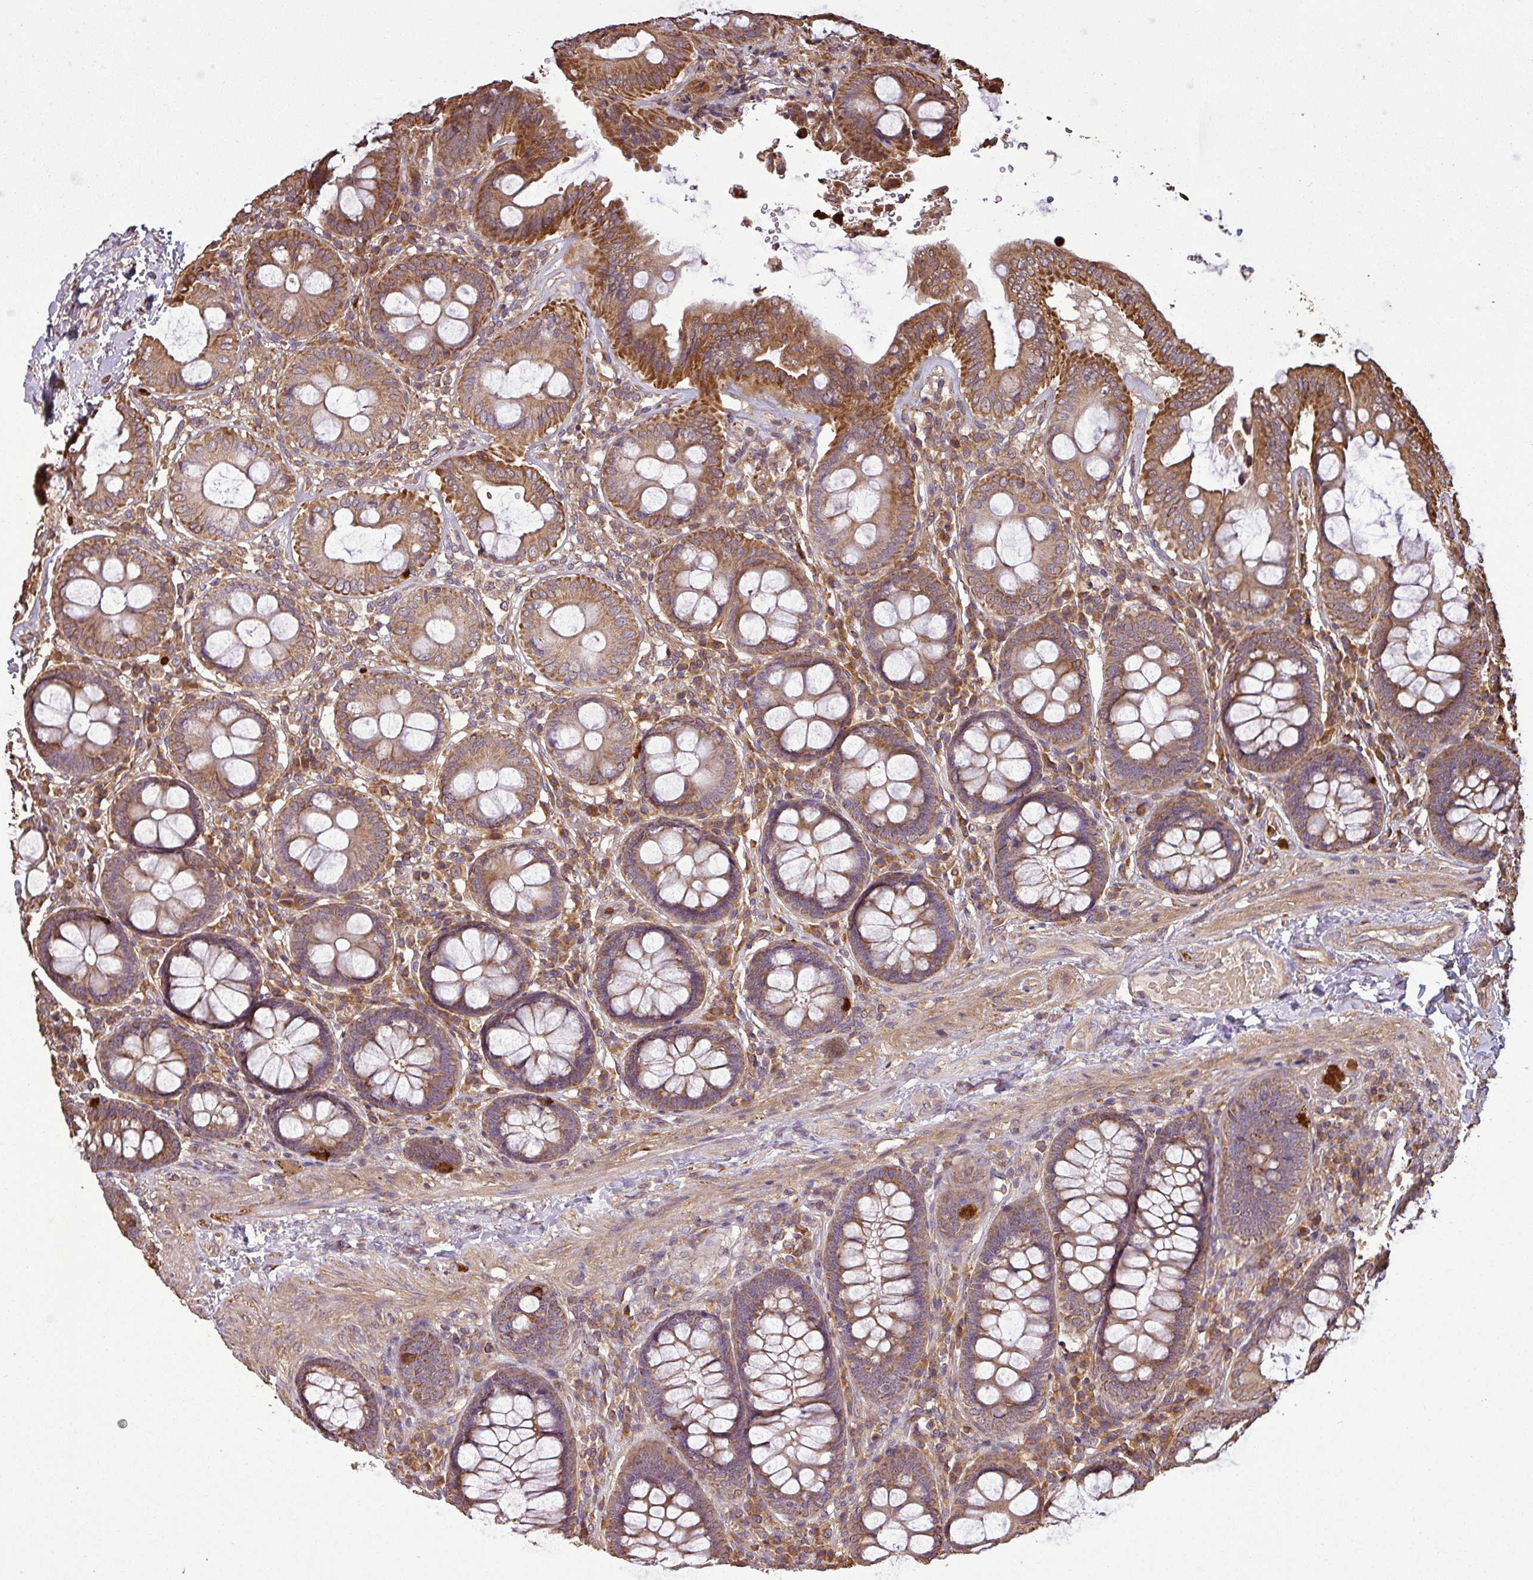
{"staining": {"intensity": "moderate", "quantity": ">75%", "location": "cytoplasmic/membranous"}, "tissue": "colon", "cell_type": "Endothelial cells", "image_type": "normal", "snomed": [{"axis": "morphology", "description": "Normal tissue, NOS"}, {"axis": "topography", "description": "Colon"}], "caption": "High-magnification brightfield microscopy of benign colon stained with DAB (brown) and counterstained with hematoxylin (blue). endothelial cells exhibit moderate cytoplasmic/membranous staining is appreciated in approximately>75% of cells.", "gene": "PLEKHM1", "patient": {"sex": "male", "age": 84}}